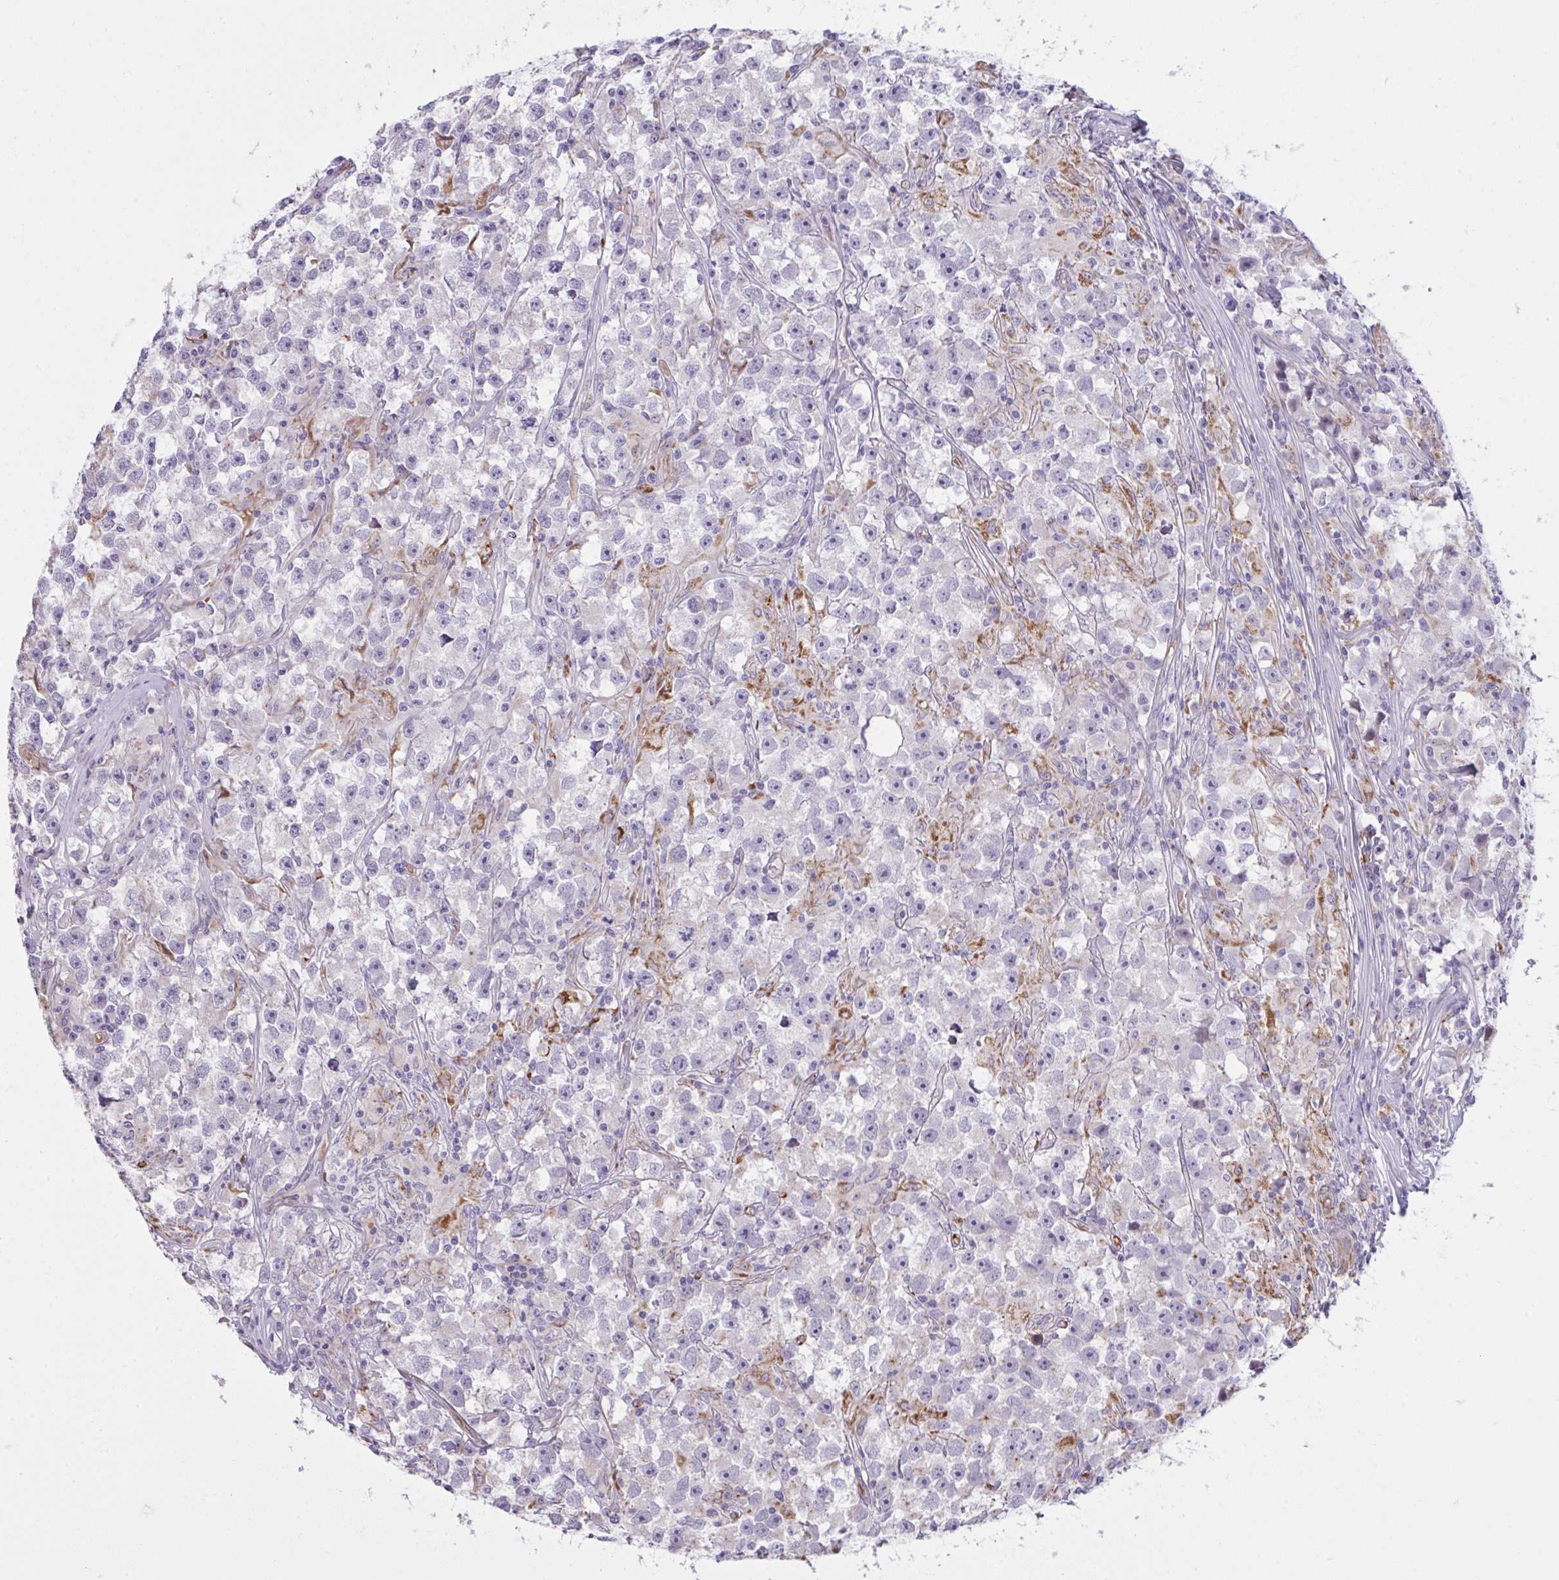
{"staining": {"intensity": "negative", "quantity": "none", "location": "none"}, "tissue": "testis cancer", "cell_type": "Tumor cells", "image_type": "cancer", "snomed": [{"axis": "morphology", "description": "Seminoma, NOS"}, {"axis": "topography", "description": "Testis"}], "caption": "Human testis cancer (seminoma) stained for a protein using immunohistochemistry (IHC) displays no positivity in tumor cells.", "gene": "SLC35B1", "patient": {"sex": "male", "age": 33}}